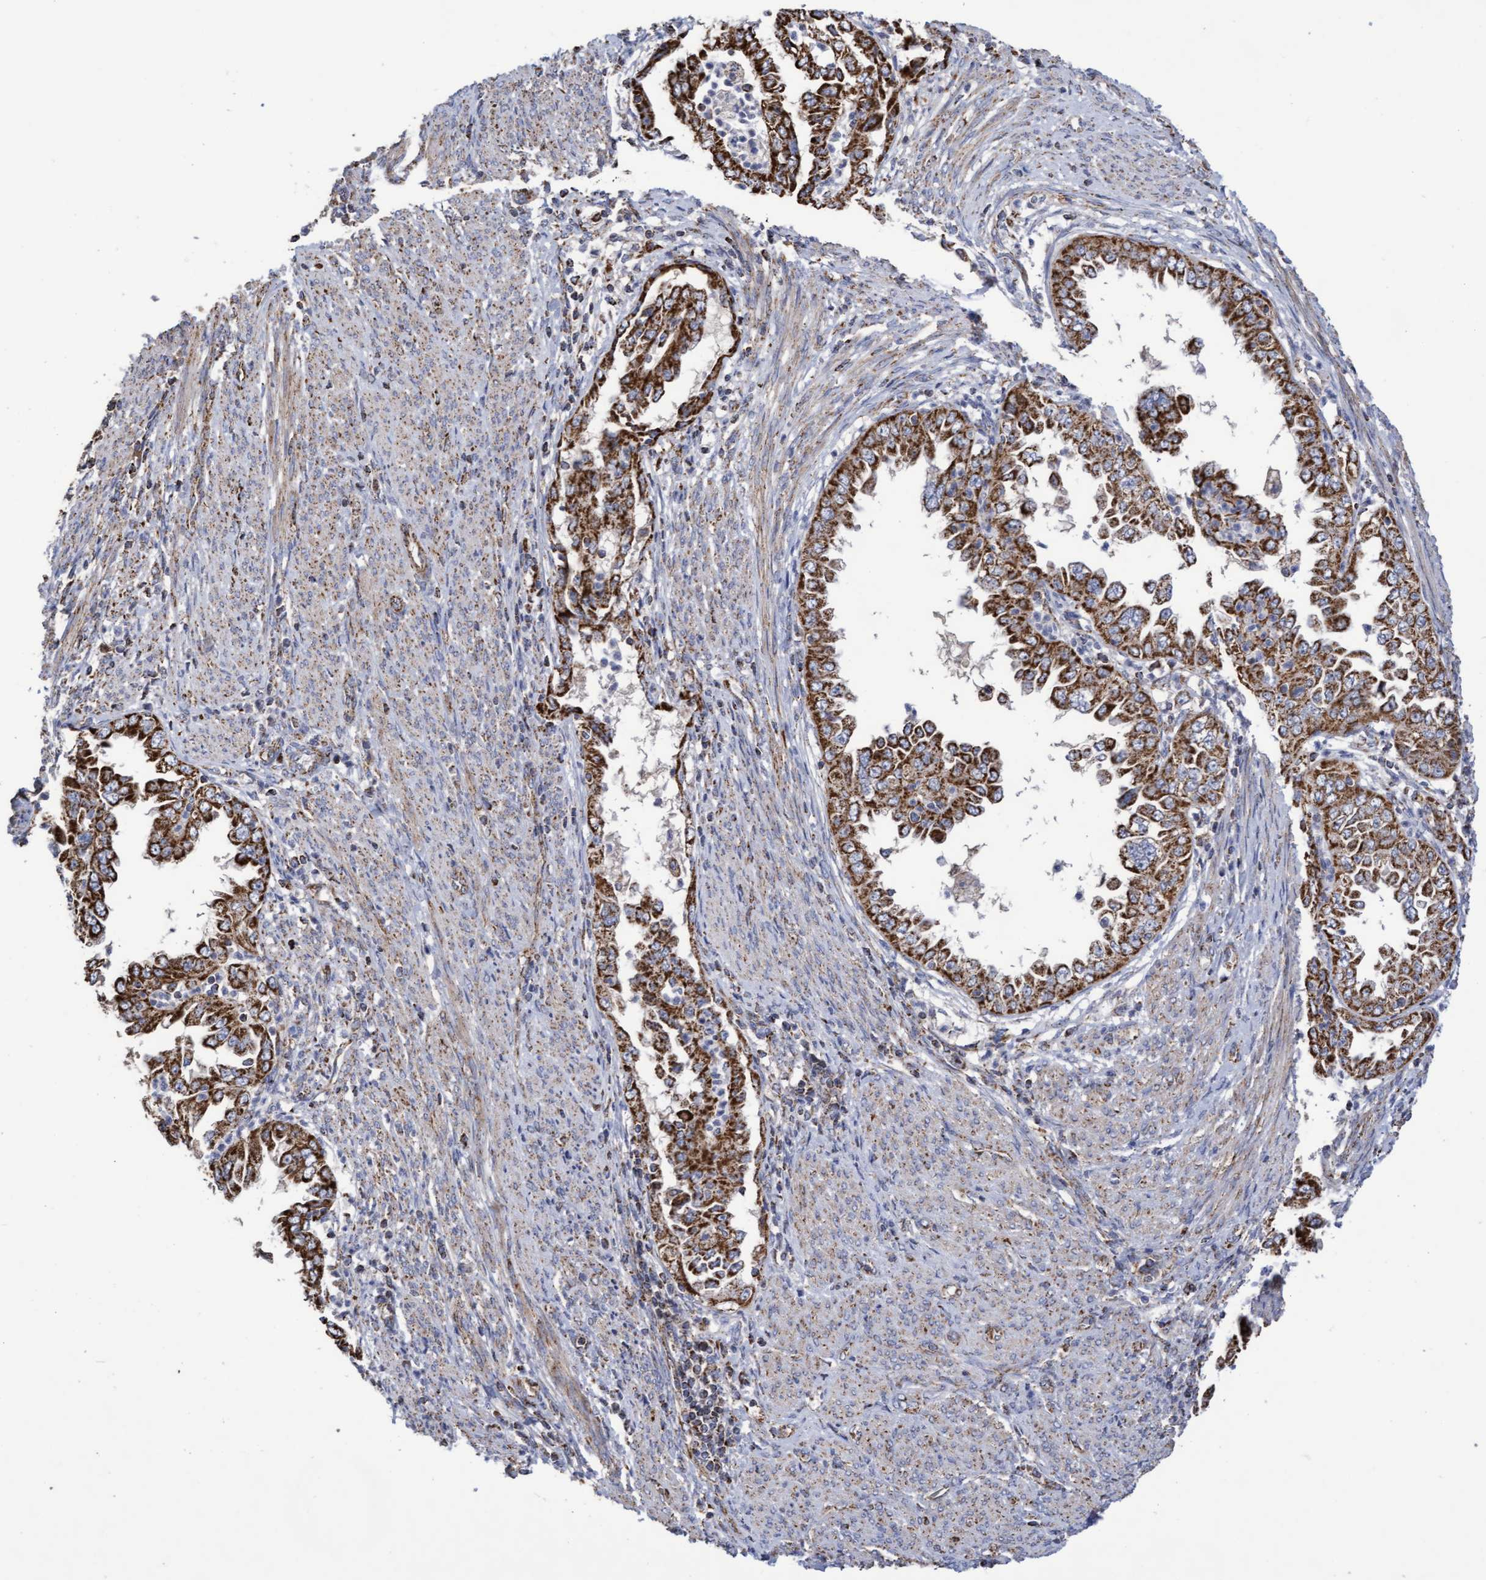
{"staining": {"intensity": "strong", "quantity": ">75%", "location": "cytoplasmic/membranous"}, "tissue": "endometrial cancer", "cell_type": "Tumor cells", "image_type": "cancer", "snomed": [{"axis": "morphology", "description": "Adenocarcinoma, NOS"}, {"axis": "topography", "description": "Endometrium"}], "caption": "Immunohistochemical staining of human endometrial adenocarcinoma displays strong cytoplasmic/membranous protein positivity in about >75% of tumor cells.", "gene": "COBL", "patient": {"sex": "female", "age": 85}}